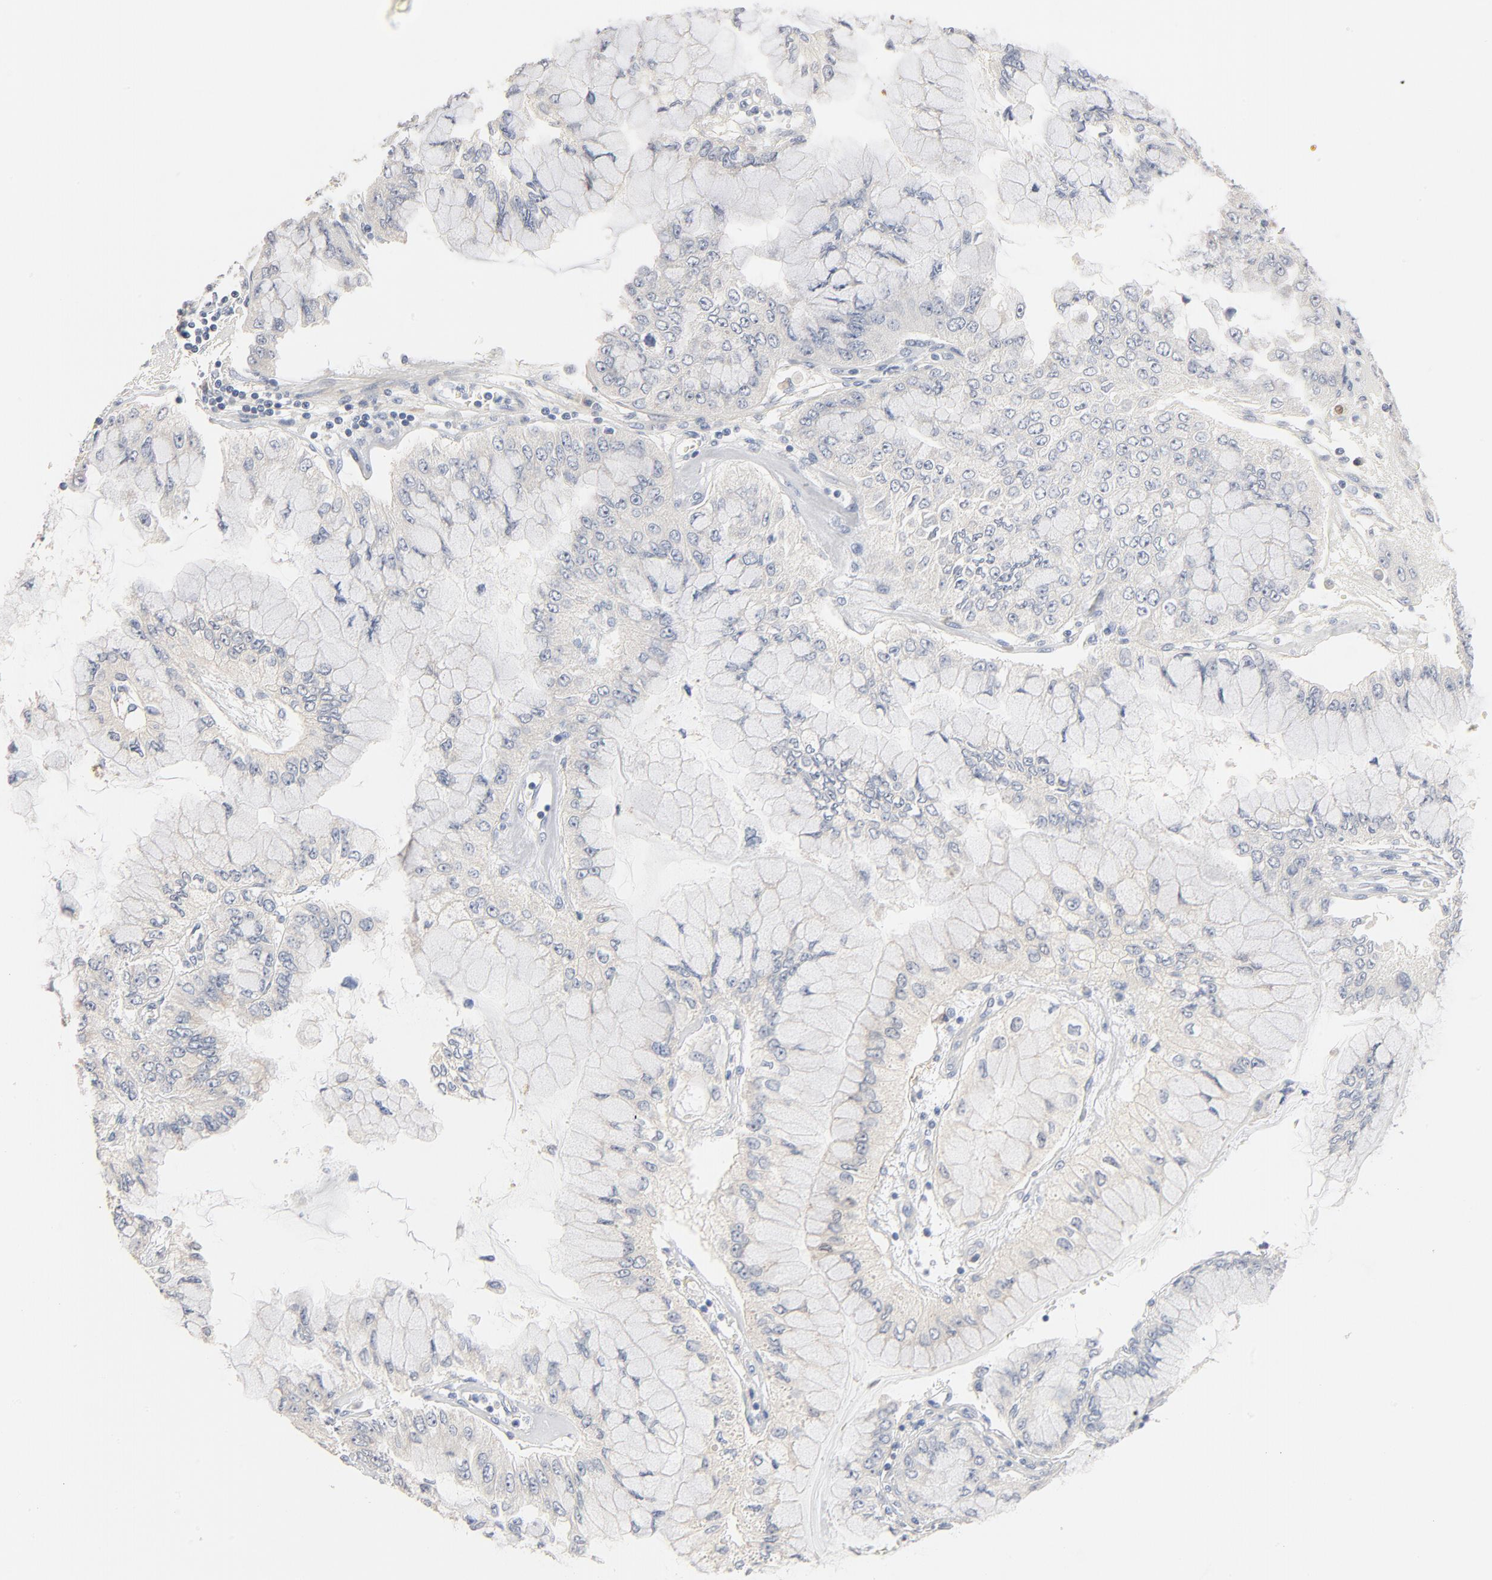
{"staining": {"intensity": "negative", "quantity": "none", "location": "none"}, "tissue": "liver cancer", "cell_type": "Tumor cells", "image_type": "cancer", "snomed": [{"axis": "morphology", "description": "Cholangiocarcinoma"}, {"axis": "topography", "description": "Liver"}], "caption": "IHC of liver cancer (cholangiocarcinoma) displays no staining in tumor cells.", "gene": "ZDHHC8", "patient": {"sex": "female", "age": 79}}